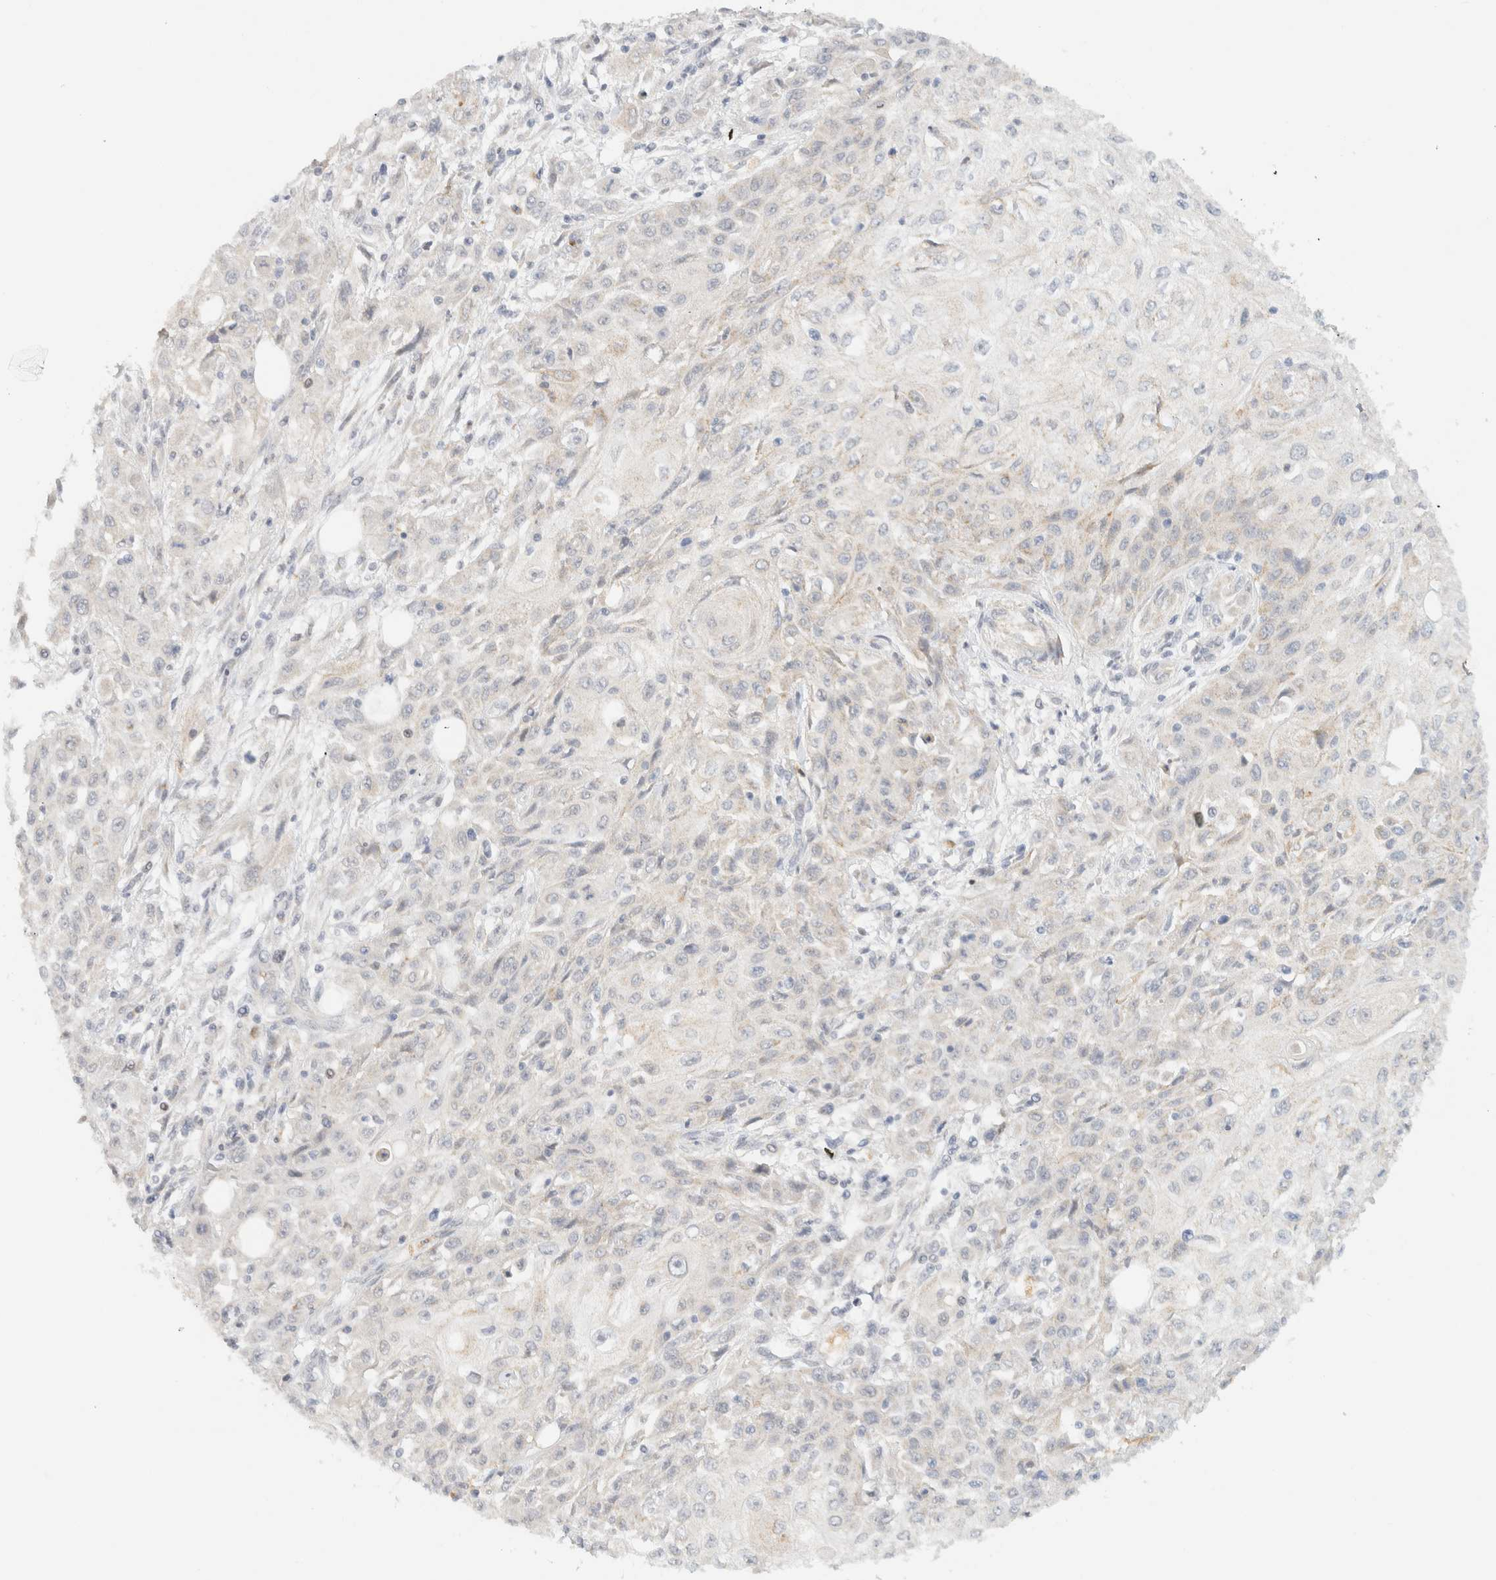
{"staining": {"intensity": "negative", "quantity": "none", "location": "none"}, "tissue": "skin cancer", "cell_type": "Tumor cells", "image_type": "cancer", "snomed": [{"axis": "morphology", "description": "Squamous cell carcinoma, NOS"}, {"axis": "morphology", "description": "Squamous cell carcinoma, metastatic, NOS"}, {"axis": "topography", "description": "Skin"}, {"axis": "topography", "description": "Lymph node"}], "caption": "Skin squamous cell carcinoma stained for a protein using immunohistochemistry reveals no expression tumor cells.", "gene": "TNK1", "patient": {"sex": "male", "age": 75}}